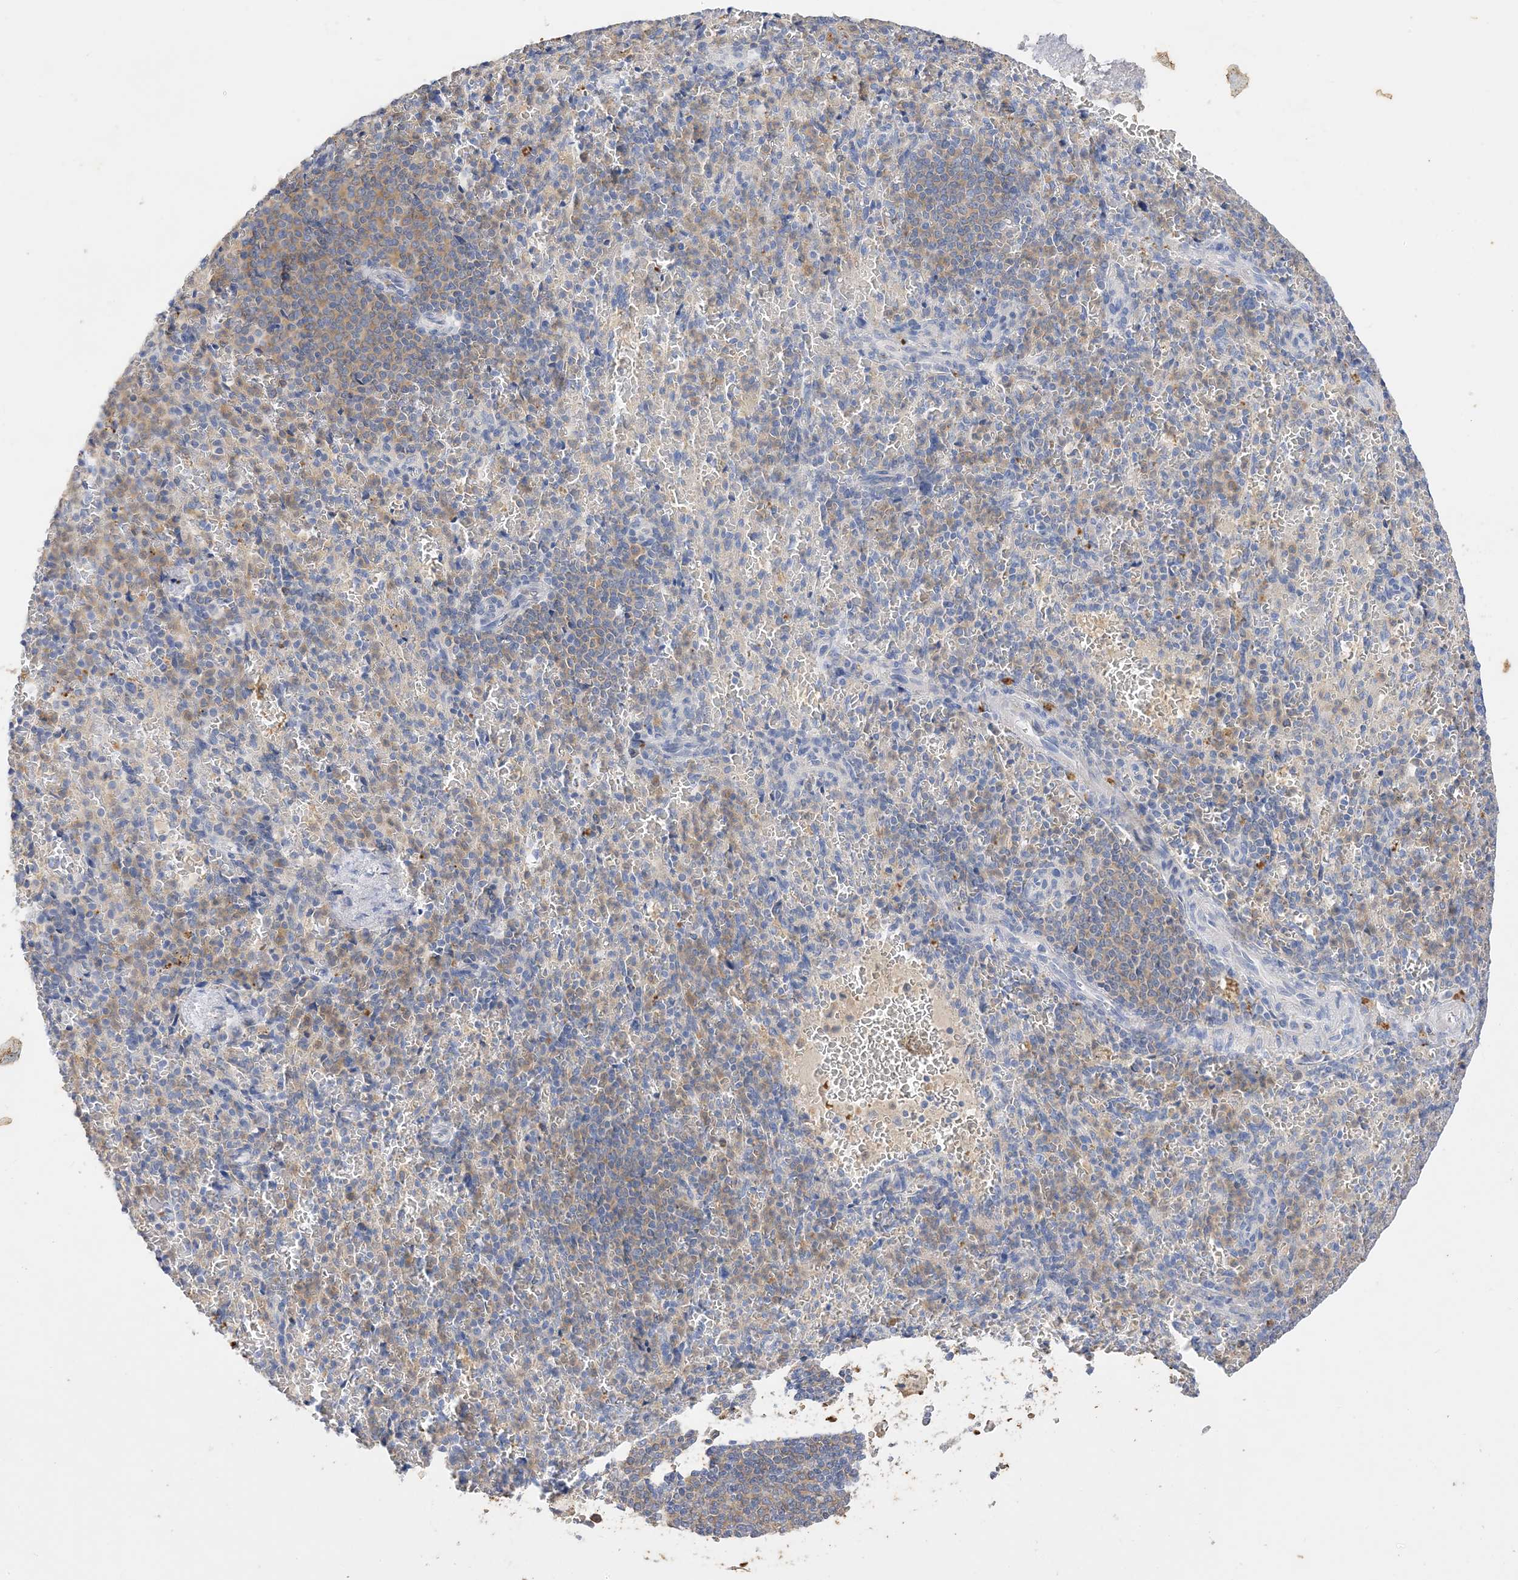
{"staining": {"intensity": "moderate", "quantity": "<25%", "location": "cytoplasmic/membranous"}, "tissue": "spleen", "cell_type": "Cells in red pulp", "image_type": "normal", "snomed": [{"axis": "morphology", "description": "Normal tissue, NOS"}, {"axis": "topography", "description": "Spleen"}], "caption": "Immunohistochemistry (IHC) (DAB) staining of unremarkable human spleen reveals moderate cytoplasmic/membranous protein staining in about <25% of cells in red pulp.", "gene": "ARV1", "patient": {"sex": "female", "age": 74}}